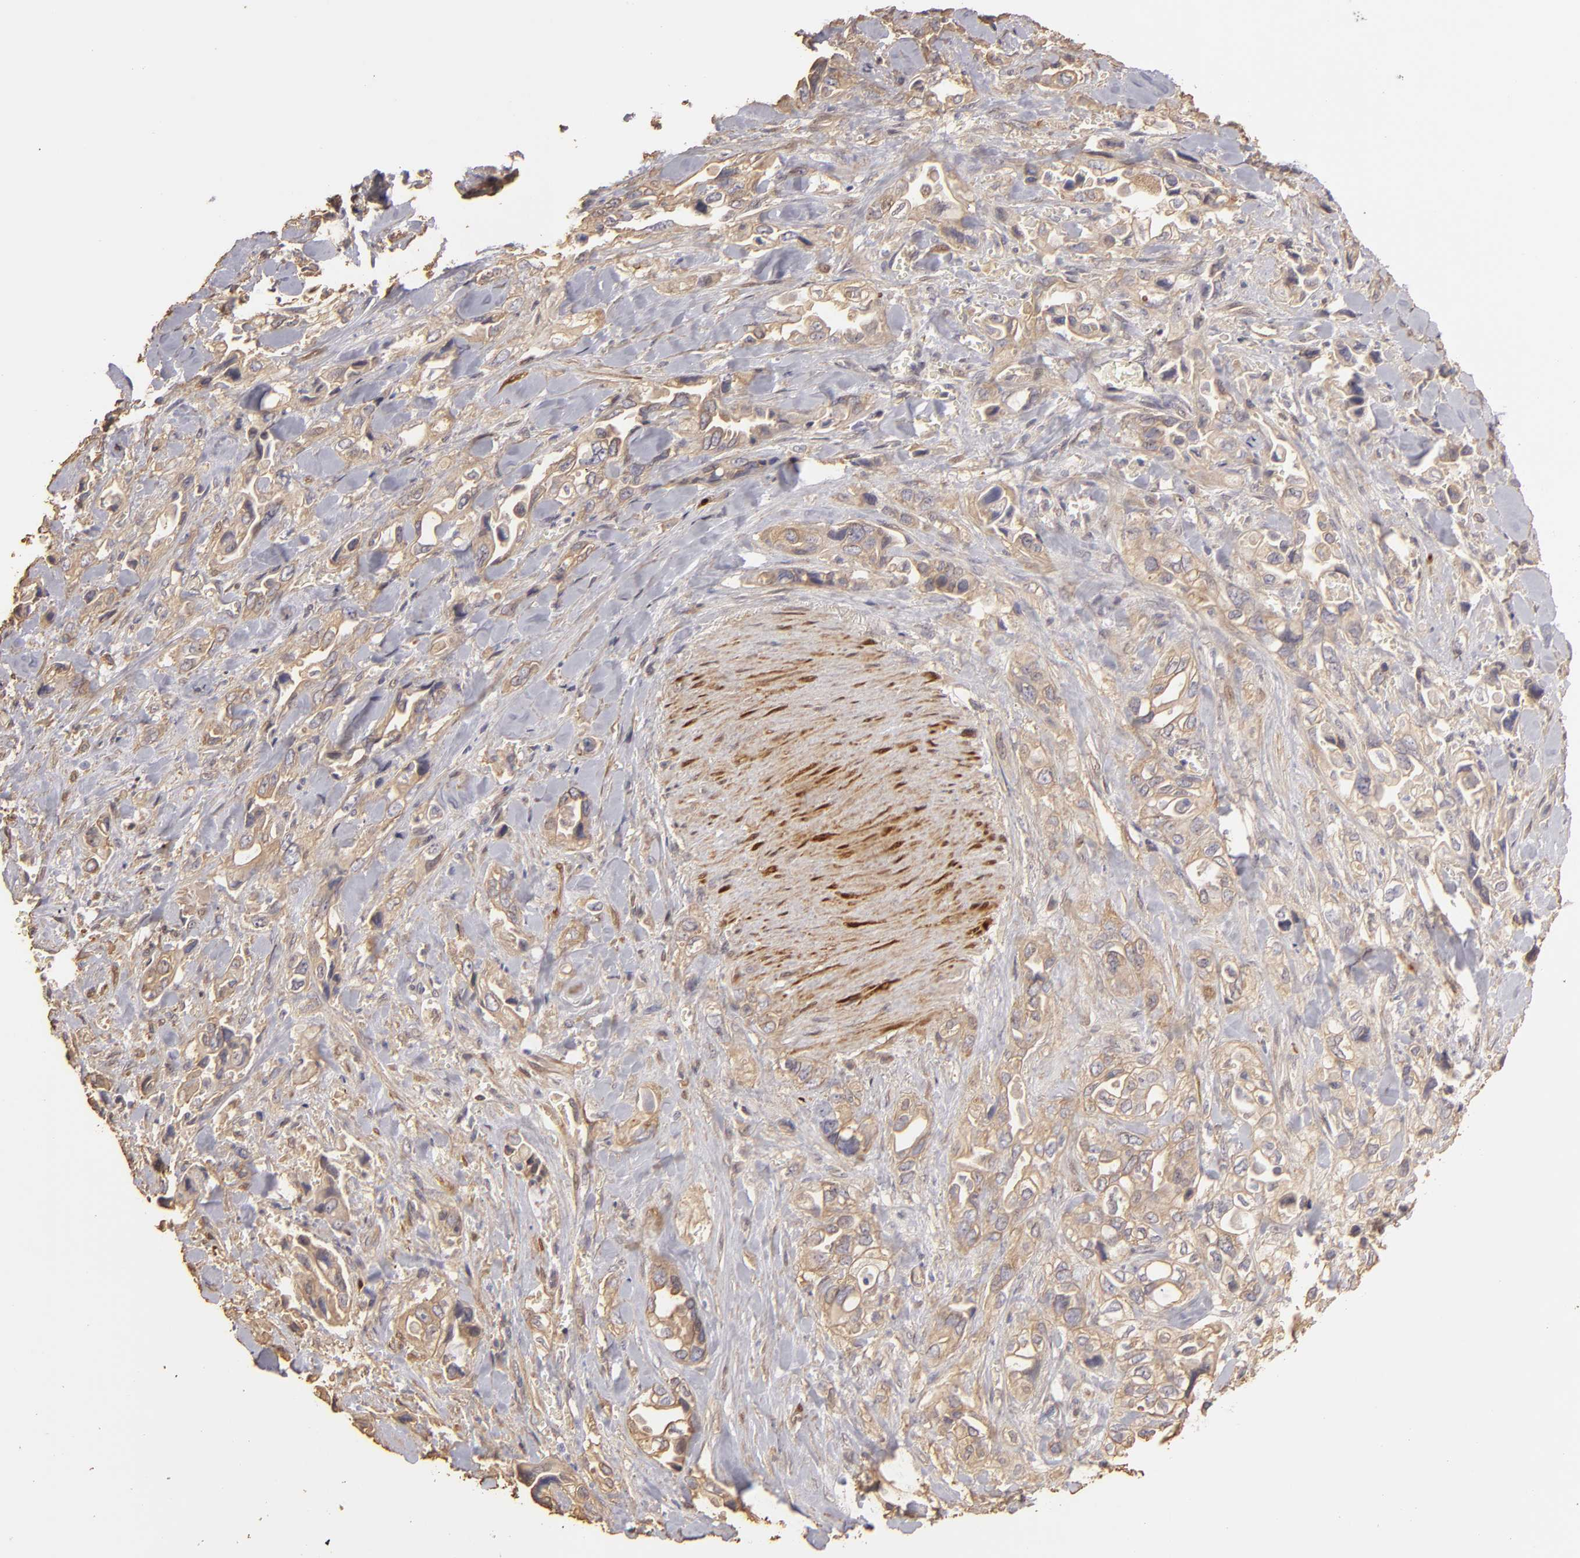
{"staining": {"intensity": "weak", "quantity": ">75%", "location": "cytoplasmic/membranous"}, "tissue": "pancreatic cancer", "cell_type": "Tumor cells", "image_type": "cancer", "snomed": [{"axis": "morphology", "description": "Adenocarcinoma, NOS"}, {"axis": "topography", "description": "Pancreas"}], "caption": "Immunohistochemistry photomicrograph of neoplastic tissue: pancreatic cancer (adenocarcinoma) stained using immunohistochemistry shows low levels of weak protein expression localized specifically in the cytoplasmic/membranous of tumor cells, appearing as a cytoplasmic/membranous brown color.", "gene": "HSPB6", "patient": {"sex": "male", "age": 69}}